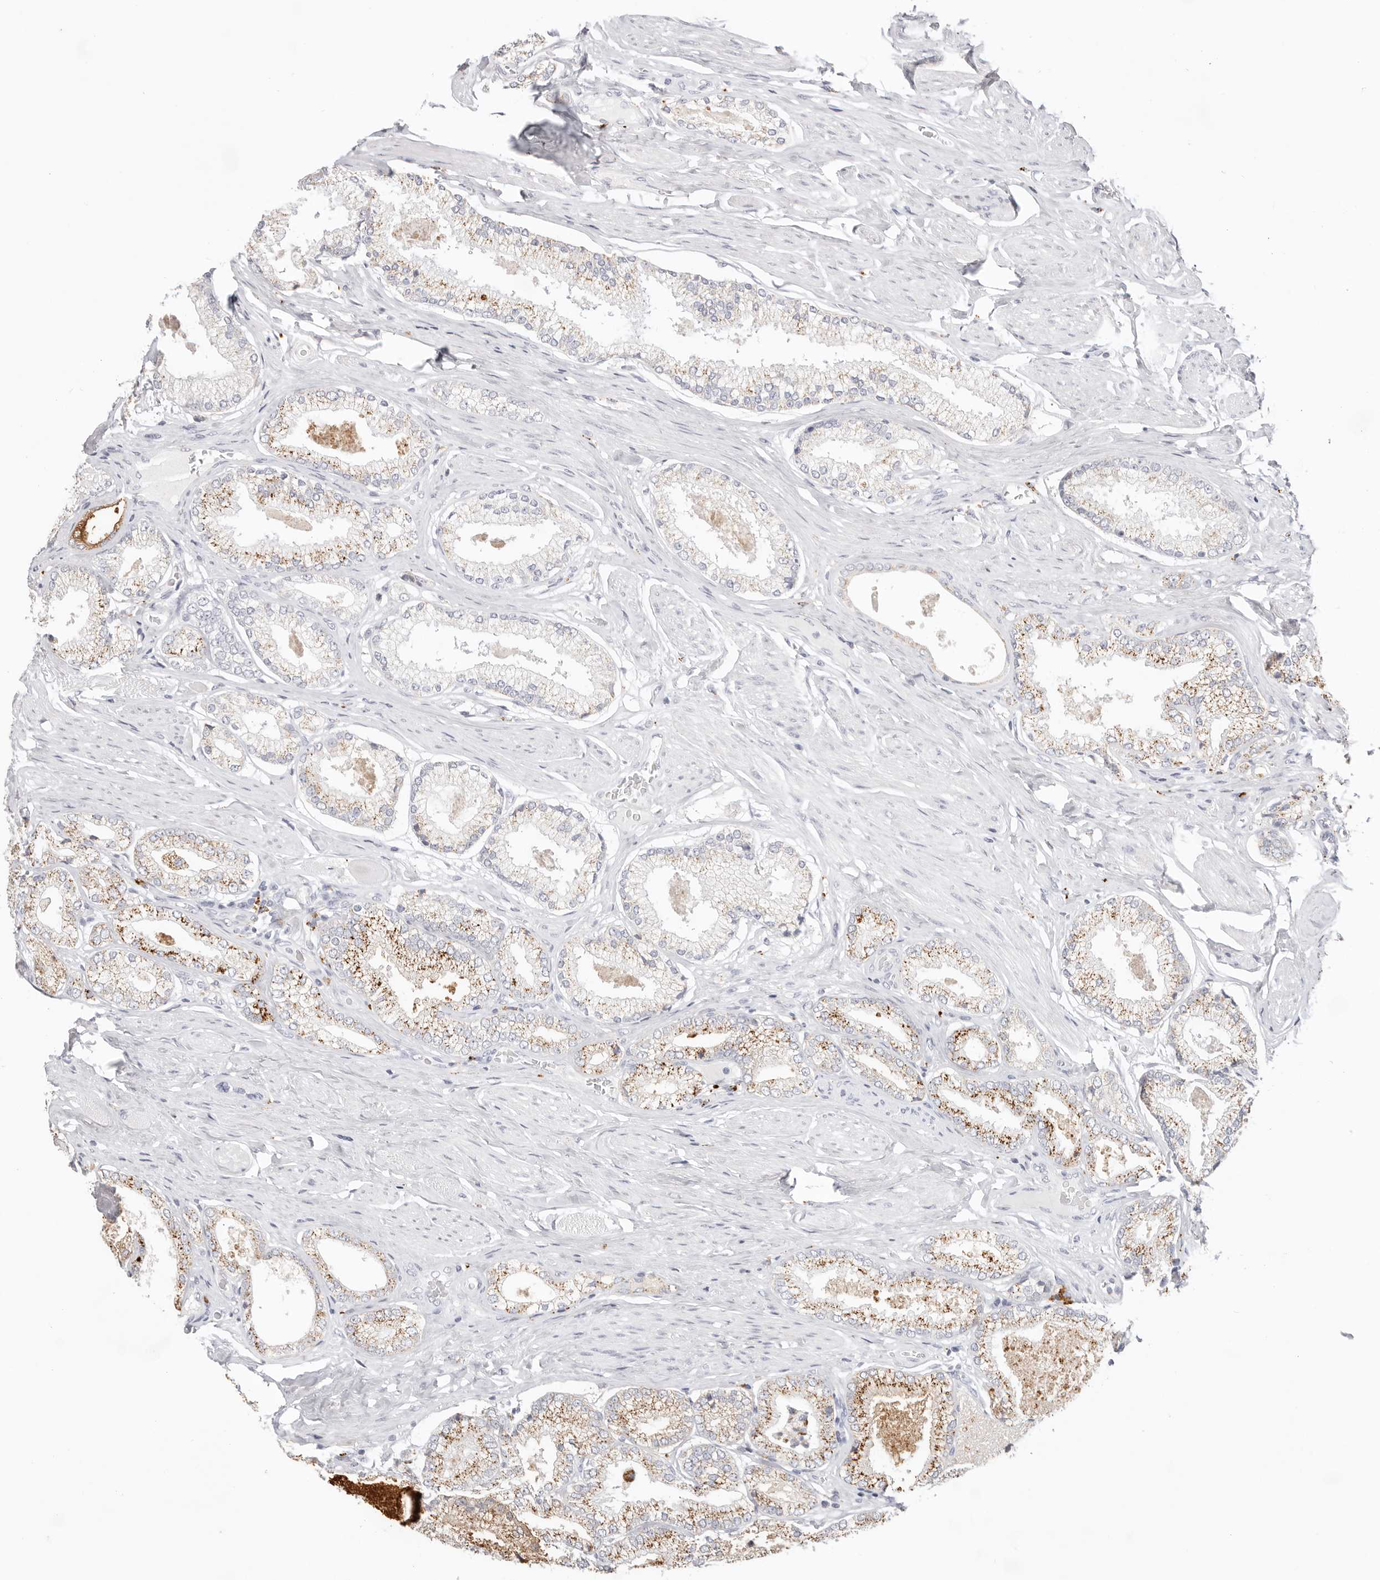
{"staining": {"intensity": "moderate", "quantity": "<25%", "location": "cytoplasmic/membranous"}, "tissue": "prostate cancer", "cell_type": "Tumor cells", "image_type": "cancer", "snomed": [{"axis": "morphology", "description": "Adenocarcinoma, Low grade"}, {"axis": "topography", "description": "Prostate"}], "caption": "This histopathology image shows prostate adenocarcinoma (low-grade) stained with IHC to label a protein in brown. The cytoplasmic/membranous of tumor cells show moderate positivity for the protein. Nuclei are counter-stained blue.", "gene": "STKLD1", "patient": {"sex": "male", "age": 71}}